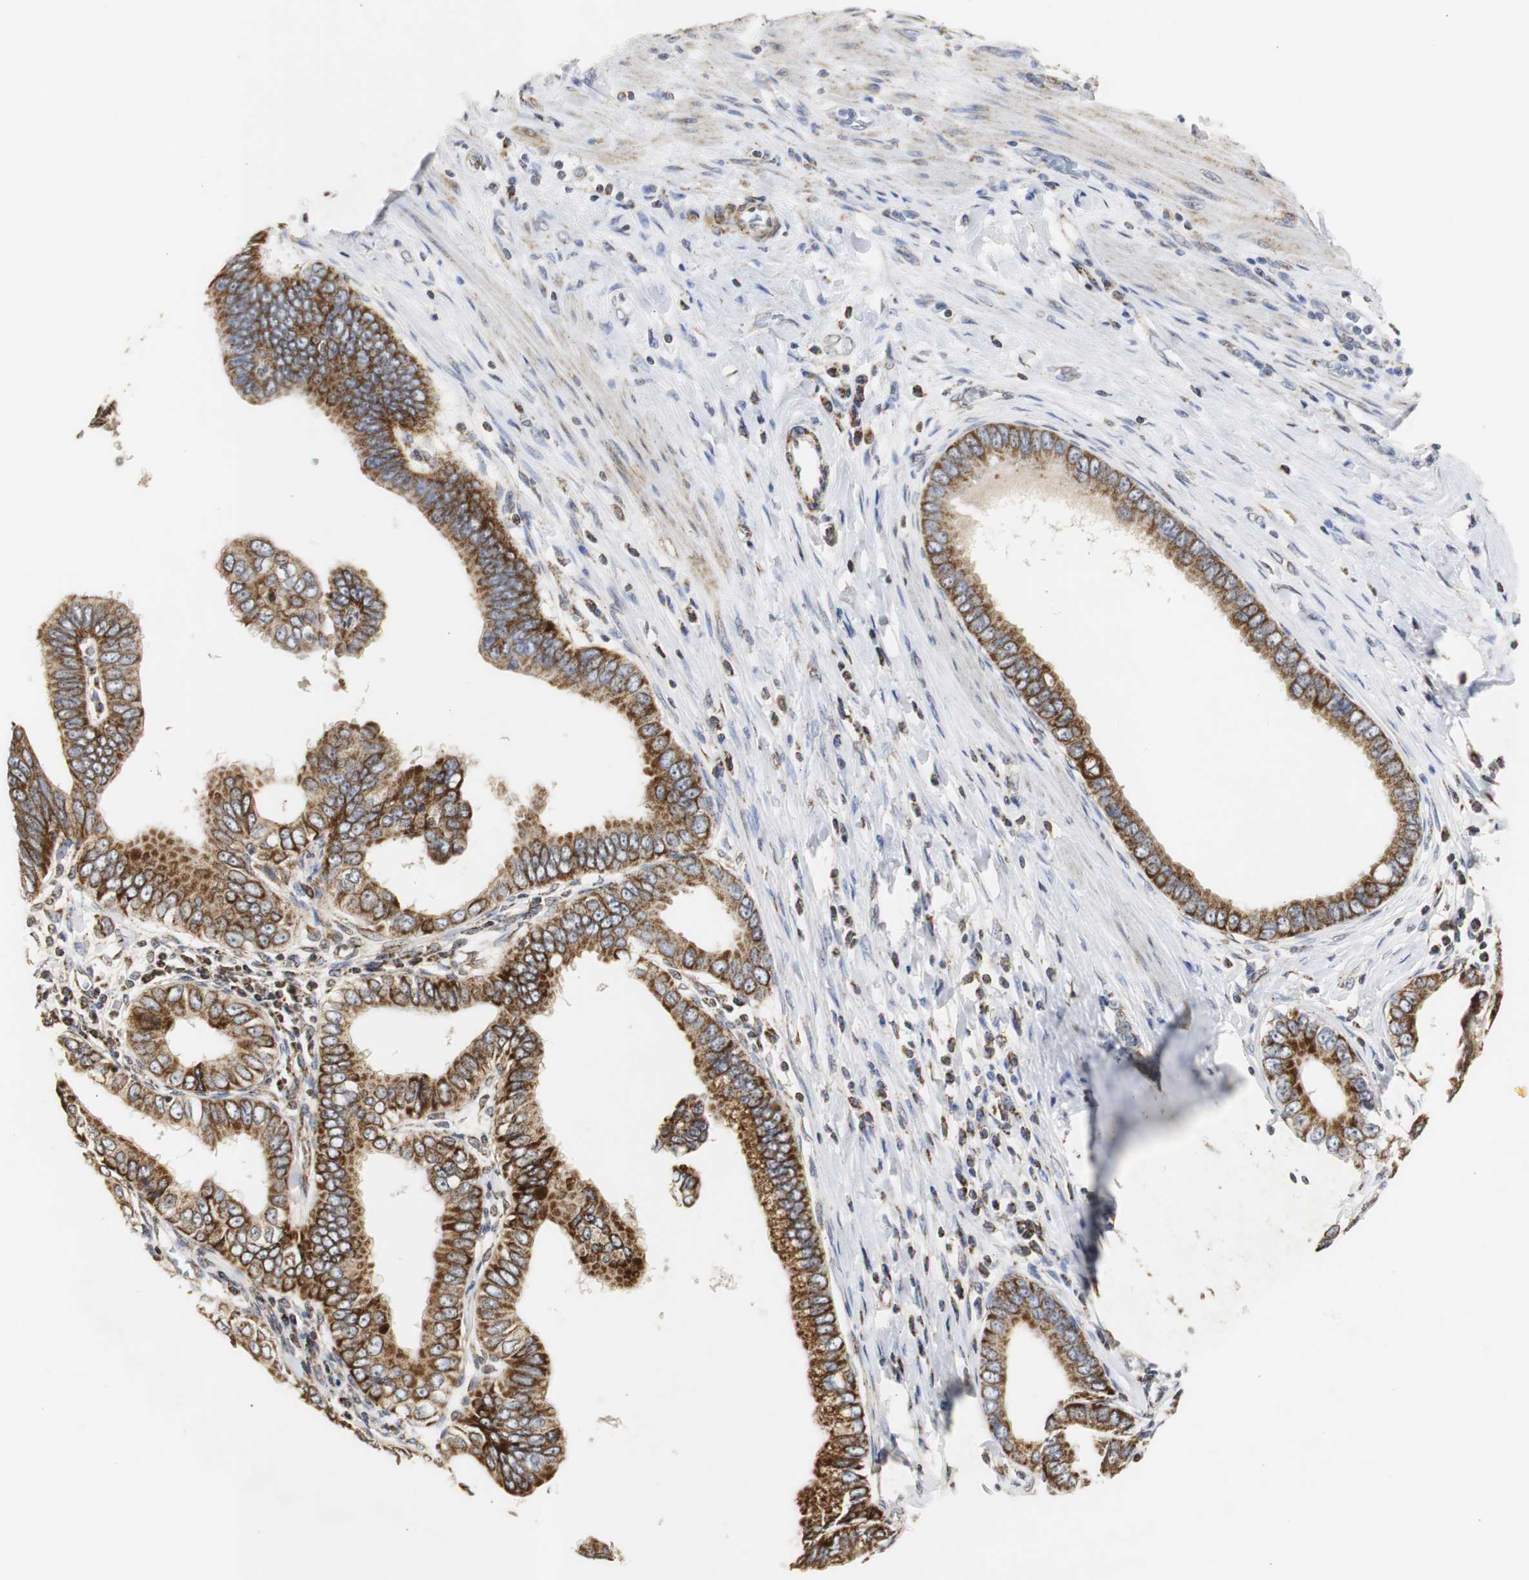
{"staining": {"intensity": "strong", "quantity": ">75%", "location": "cytoplasmic/membranous"}, "tissue": "pancreatic cancer", "cell_type": "Tumor cells", "image_type": "cancer", "snomed": [{"axis": "morphology", "description": "Normal tissue, NOS"}, {"axis": "topography", "description": "Lymph node"}], "caption": "Immunohistochemical staining of human pancreatic cancer exhibits strong cytoplasmic/membranous protein expression in approximately >75% of tumor cells.", "gene": "HSD17B10", "patient": {"sex": "male", "age": 50}}